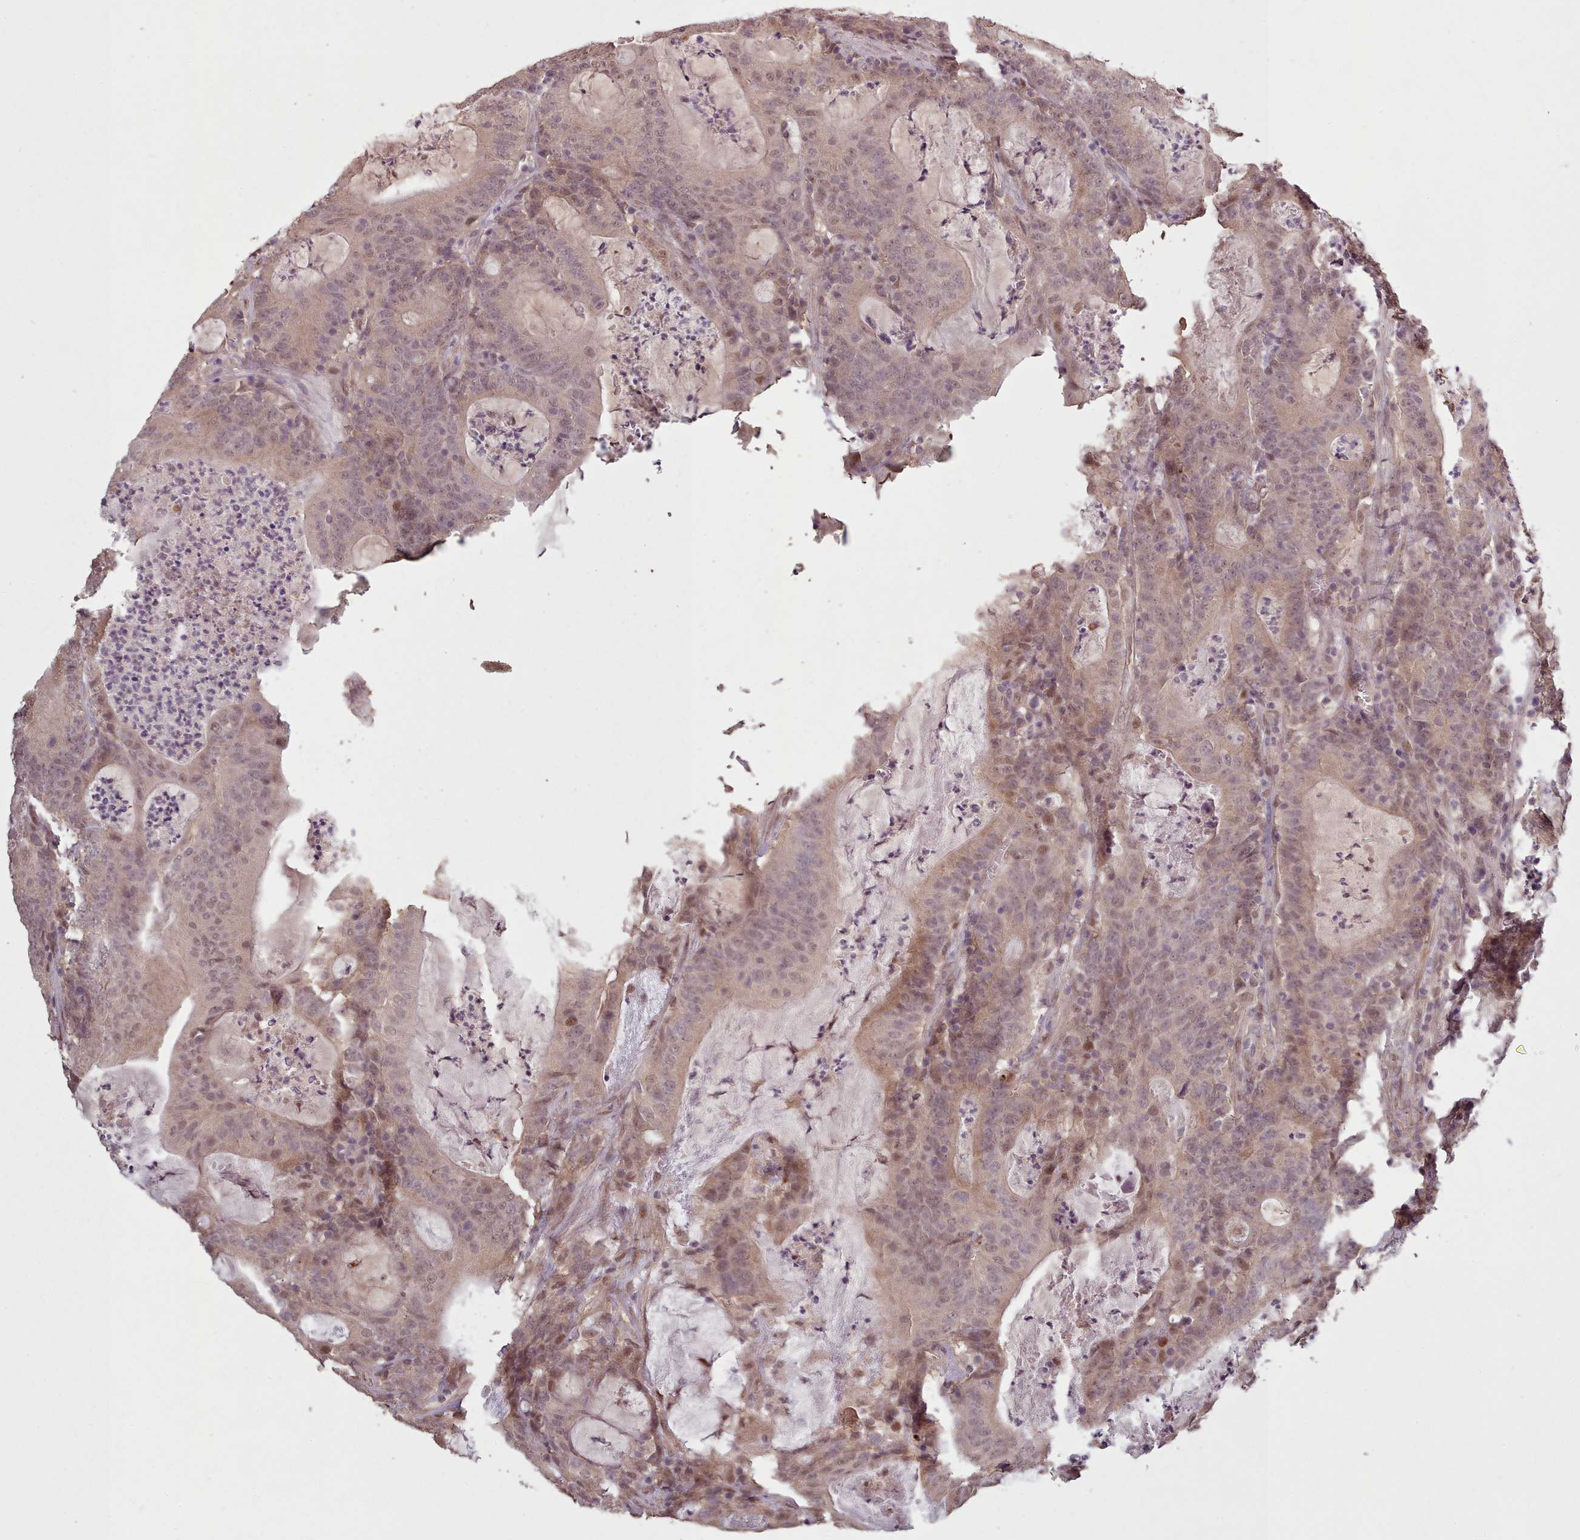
{"staining": {"intensity": "moderate", "quantity": "25%-75%", "location": "cytoplasmic/membranous,nuclear"}, "tissue": "colorectal cancer", "cell_type": "Tumor cells", "image_type": "cancer", "snomed": [{"axis": "morphology", "description": "Adenocarcinoma, NOS"}, {"axis": "topography", "description": "Colon"}], "caption": "Colorectal cancer (adenocarcinoma) tissue reveals moderate cytoplasmic/membranous and nuclear positivity in approximately 25%-75% of tumor cells Nuclei are stained in blue.", "gene": "CDC6", "patient": {"sex": "male", "age": 83}}